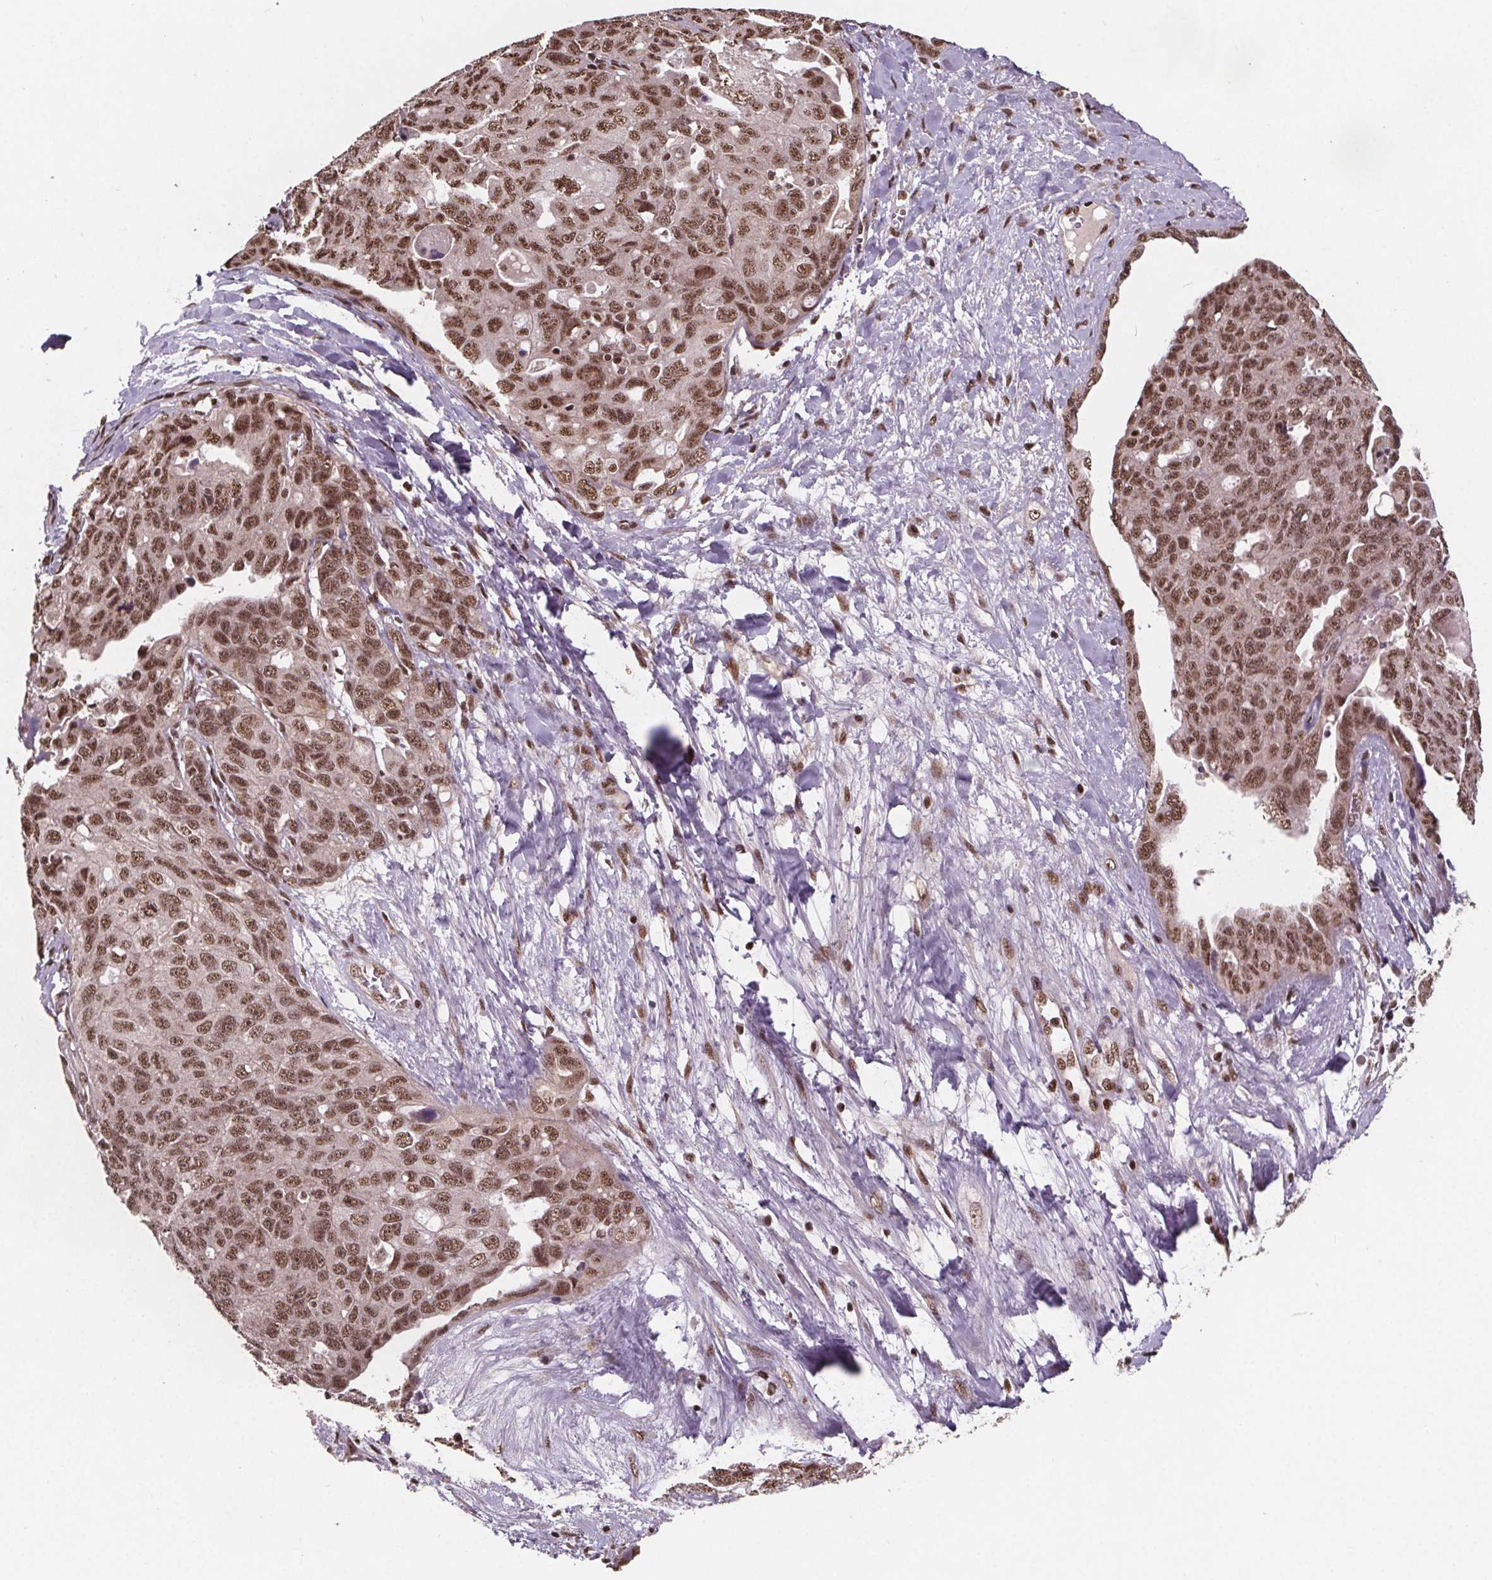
{"staining": {"intensity": "moderate", "quantity": ">75%", "location": "nuclear"}, "tissue": "ovarian cancer", "cell_type": "Tumor cells", "image_type": "cancer", "snomed": [{"axis": "morphology", "description": "Carcinoma, endometroid"}, {"axis": "topography", "description": "Ovary"}], "caption": "Immunohistochemical staining of human ovarian cancer shows medium levels of moderate nuclear expression in about >75% of tumor cells.", "gene": "JARID2", "patient": {"sex": "female", "age": 70}}